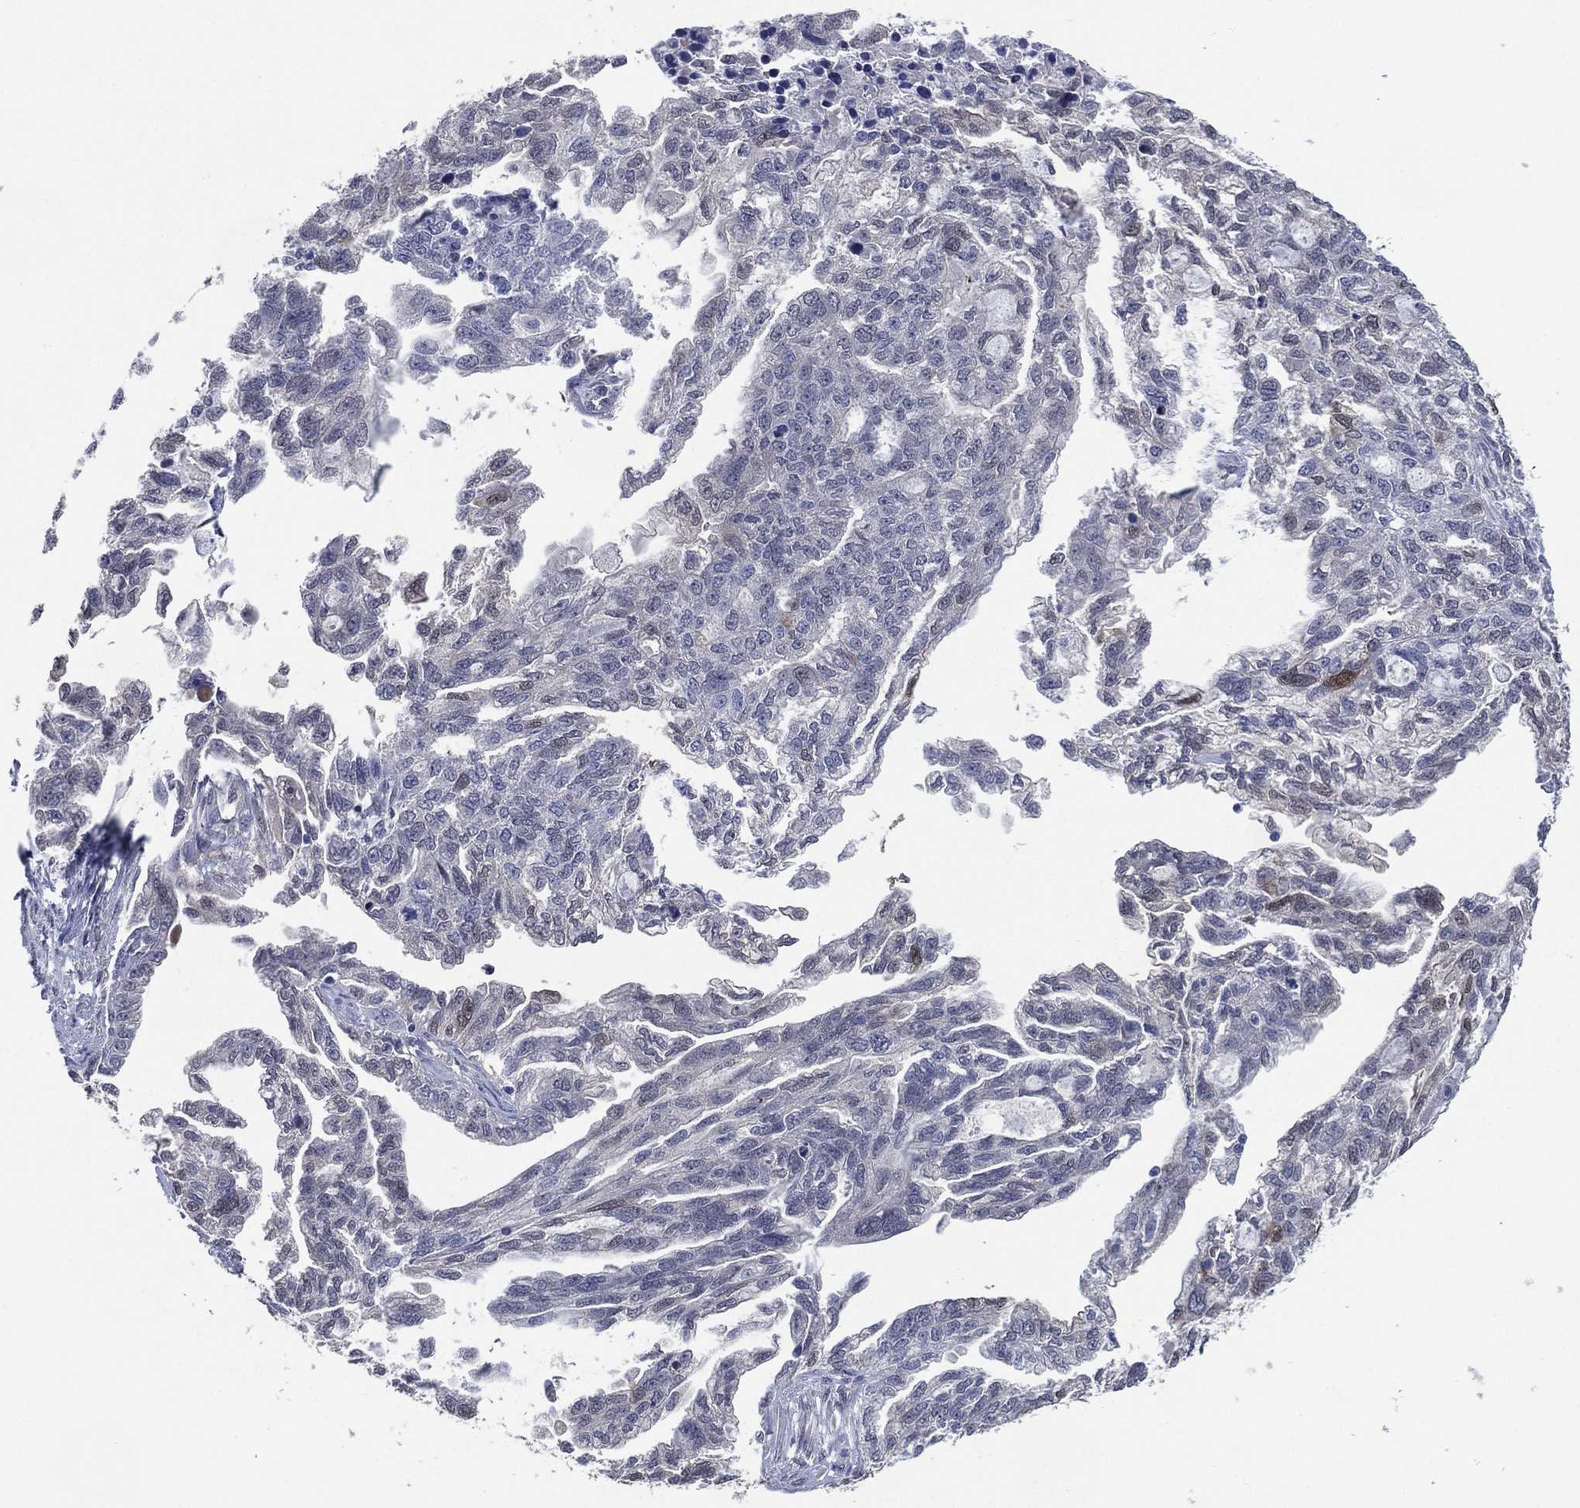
{"staining": {"intensity": "negative", "quantity": "none", "location": "none"}, "tissue": "ovarian cancer", "cell_type": "Tumor cells", "image_type": "cancer", "snomed": [{"axis": "morphology", "description": "Cystadenocarcinoma, serous, NOS"}, {"axis": "topography", "description": "Ovary"}], "caption": "Tumor cells are negative for brown protein staining in ovarian cancer (serous cystadenocarcinoma).", "gene": "AK1", "patient": {"sex": "female", "age": 51}}